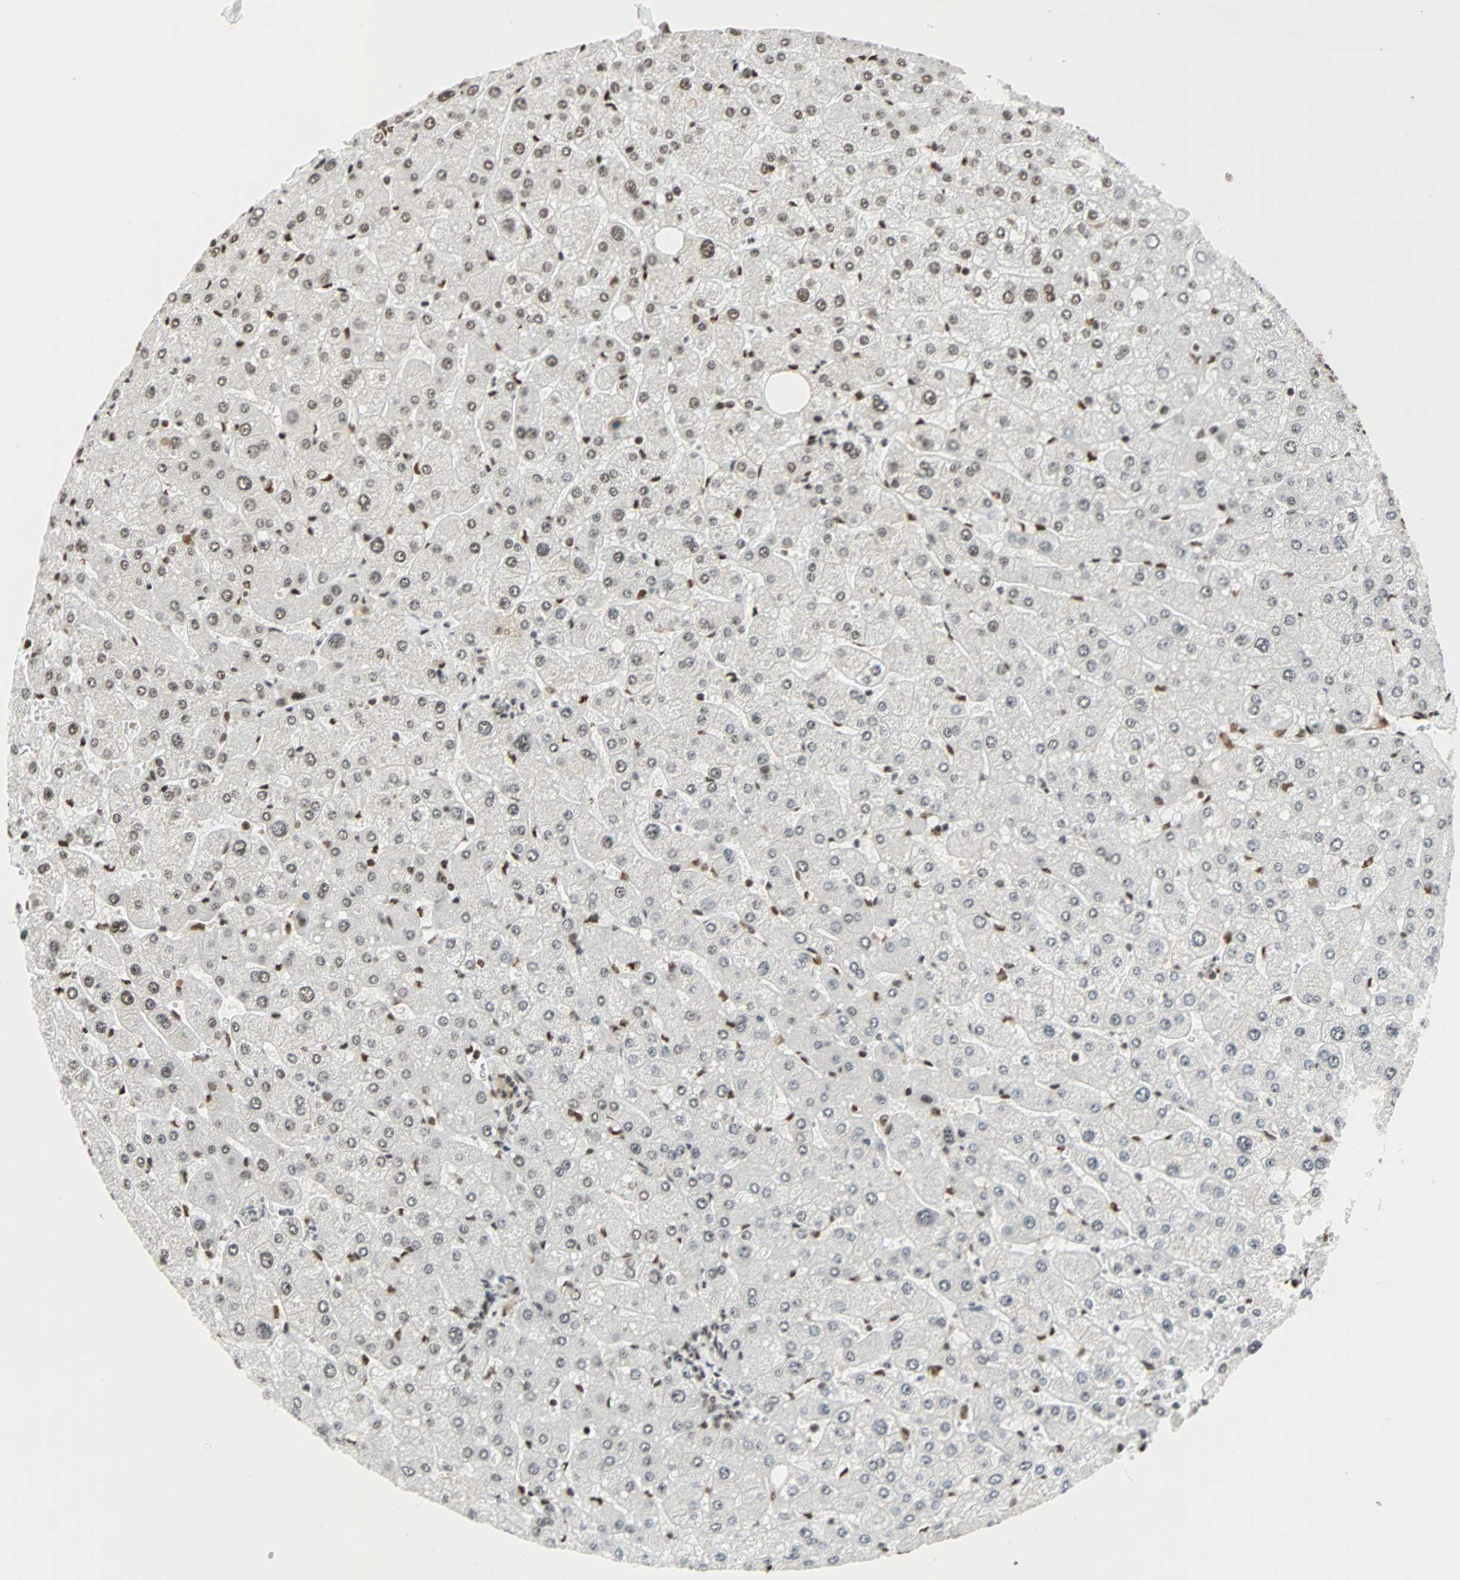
{"staining": {"intensity": "moderate", "quantity": ">75%", "location": "cytoplasmic/membranous,nuclear"}, "tissue": "liver", "cell_type": "Cholangiocytes", "image_type": "normal", "snomed": [{"axis": "morphology", "description": "Normal tissue, NOS"}, {"axis": "topography", "description": "Liver"}], "caption": "Cholangiocytes exhibit medium levels of moderate cytoplasmic/membranous,nuclear staining in about >75% of cells in benign liver. (DAB (3,3'-diaminobenzidine) IHC with brightfield microscopy, high magnification).", "gene": "CDK12", "patient": {"sex": "male", "age": 55}}